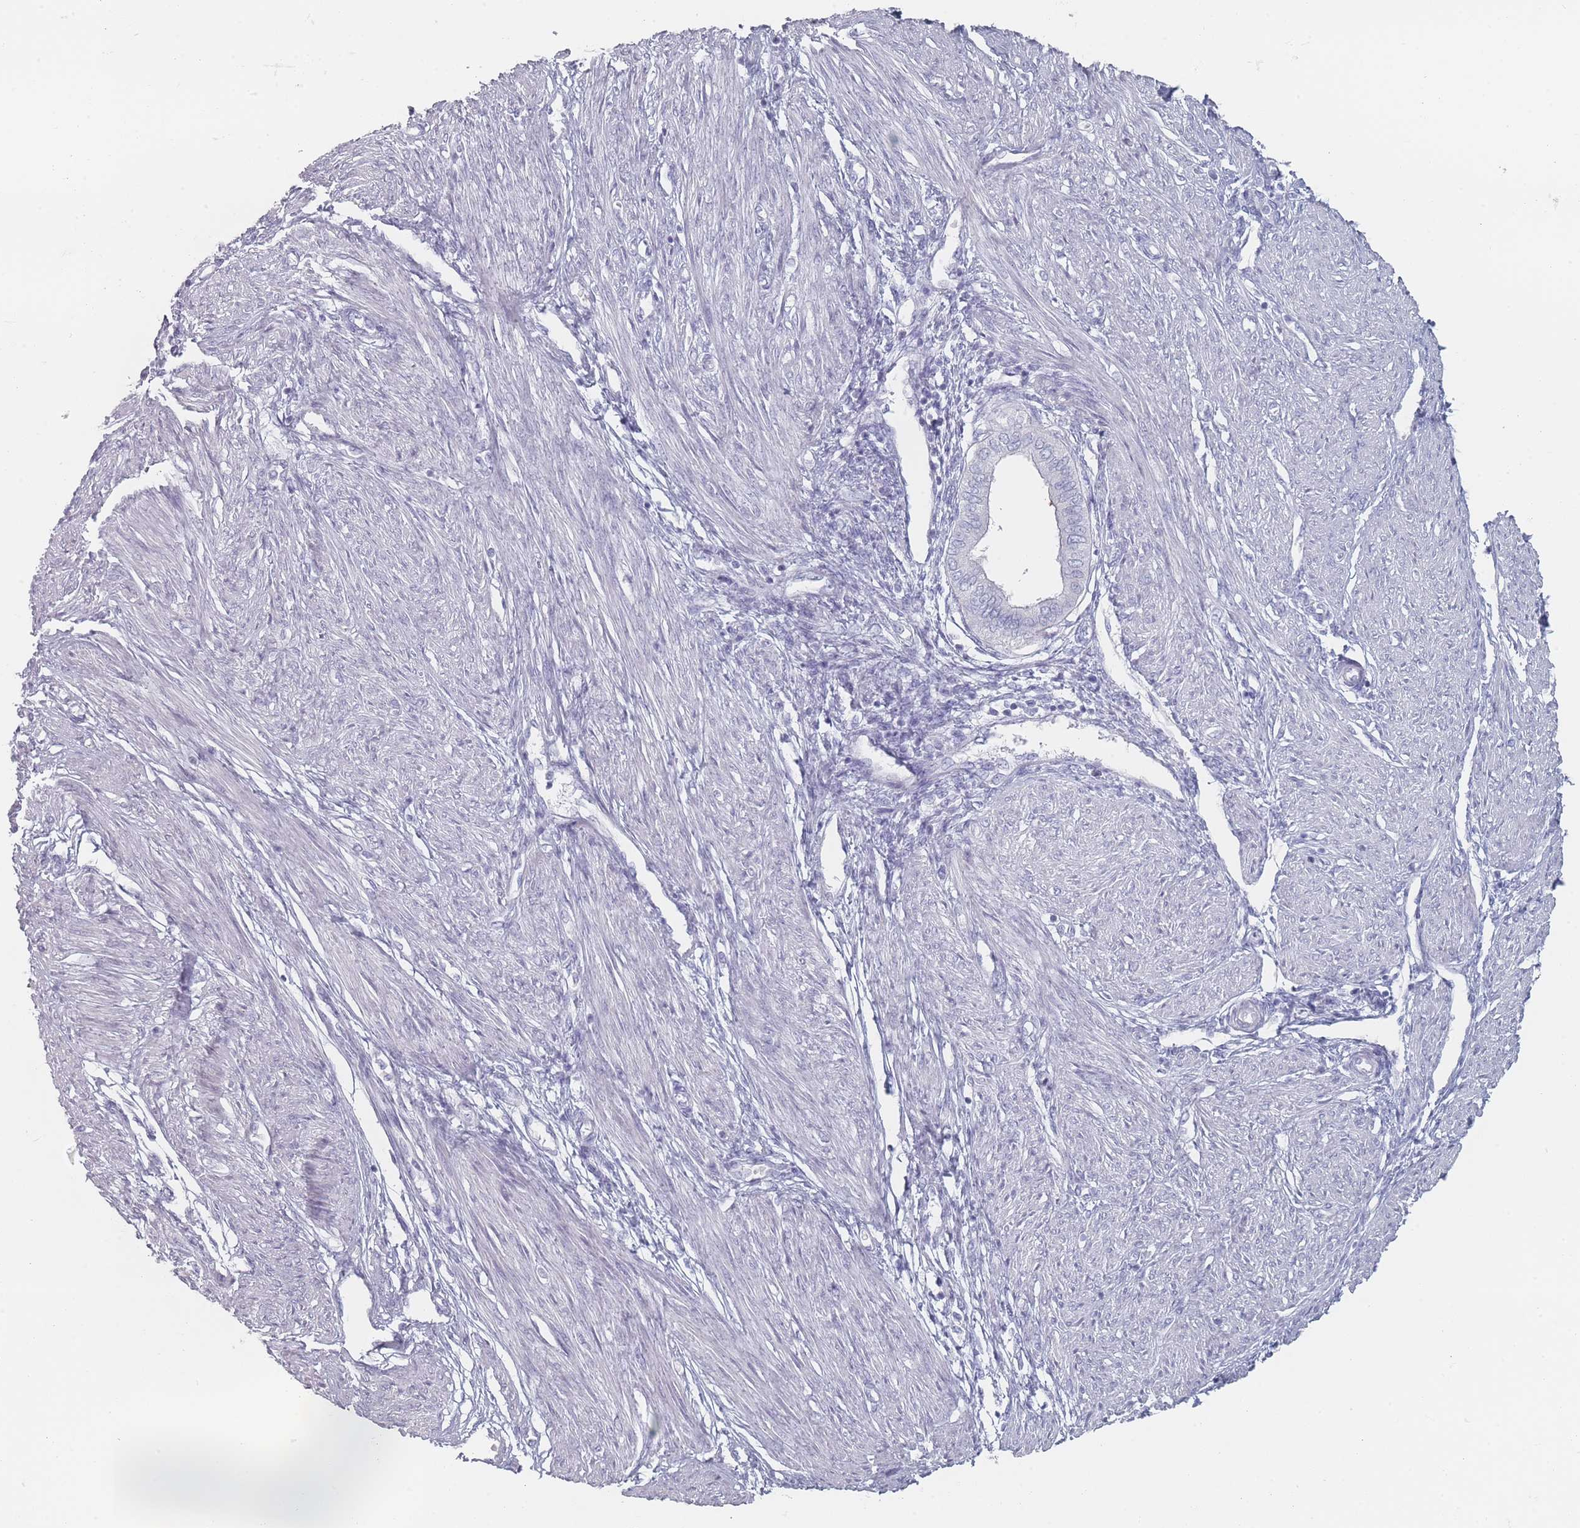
{"staining": {"intensity": "negative", "quantity": "none", "location": "none"}, "tissue": "endometrium", "cell_type": "Cells in endometrial stroma", "image_type": "normal", "snomed": [{"axis": "morphology", "description": "Normal tissue, NOS"}, {"axis": "topography", "description": "Endometrium"}], "caption": "DAB (3,3'-diaminobenzidine) immunohistochemical staining of unremarkable human endometrium exhibits no significant positivity in cells in endometrial stroma.", "gene": "RNF4", "patient": {"sex": "female", "age": 53}}